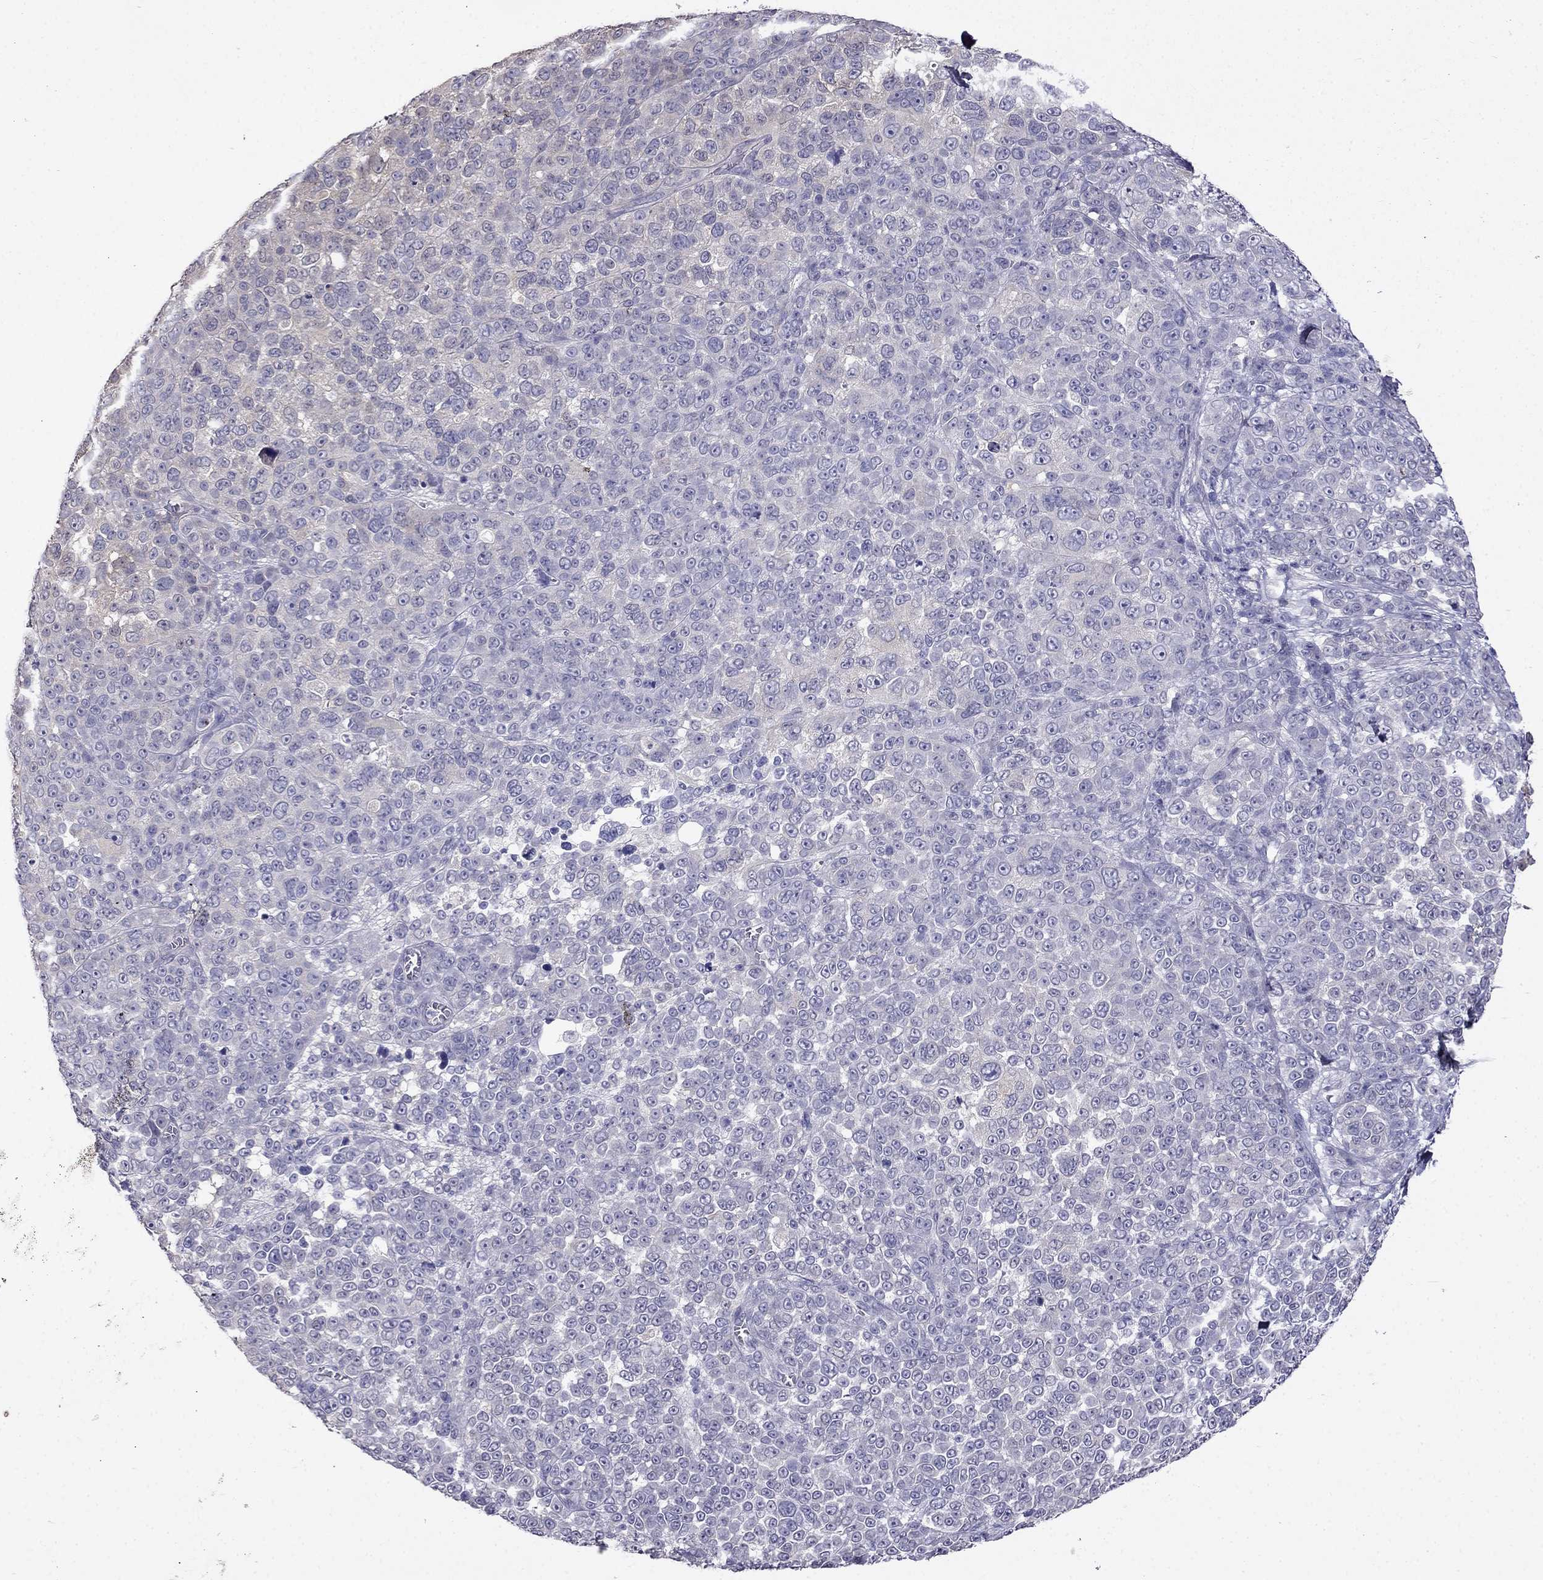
{"staining": {"intensity": "negative", "quantity": "none", "location": "none"}, "tissue": "melanoma", "cell_type": "Tumor cells", "image_type": "cancer", "snomed": [{"axis": "morphology", "description": "Malignant melanoma, NOS"}, {"axis": "topography", "description": "Skin"}], "caption": "Tumor cells show no significant protein positivity in malignant melanoma.", "gene": "SCNN1D", "patient": {"sex": "female", "age": 95}}